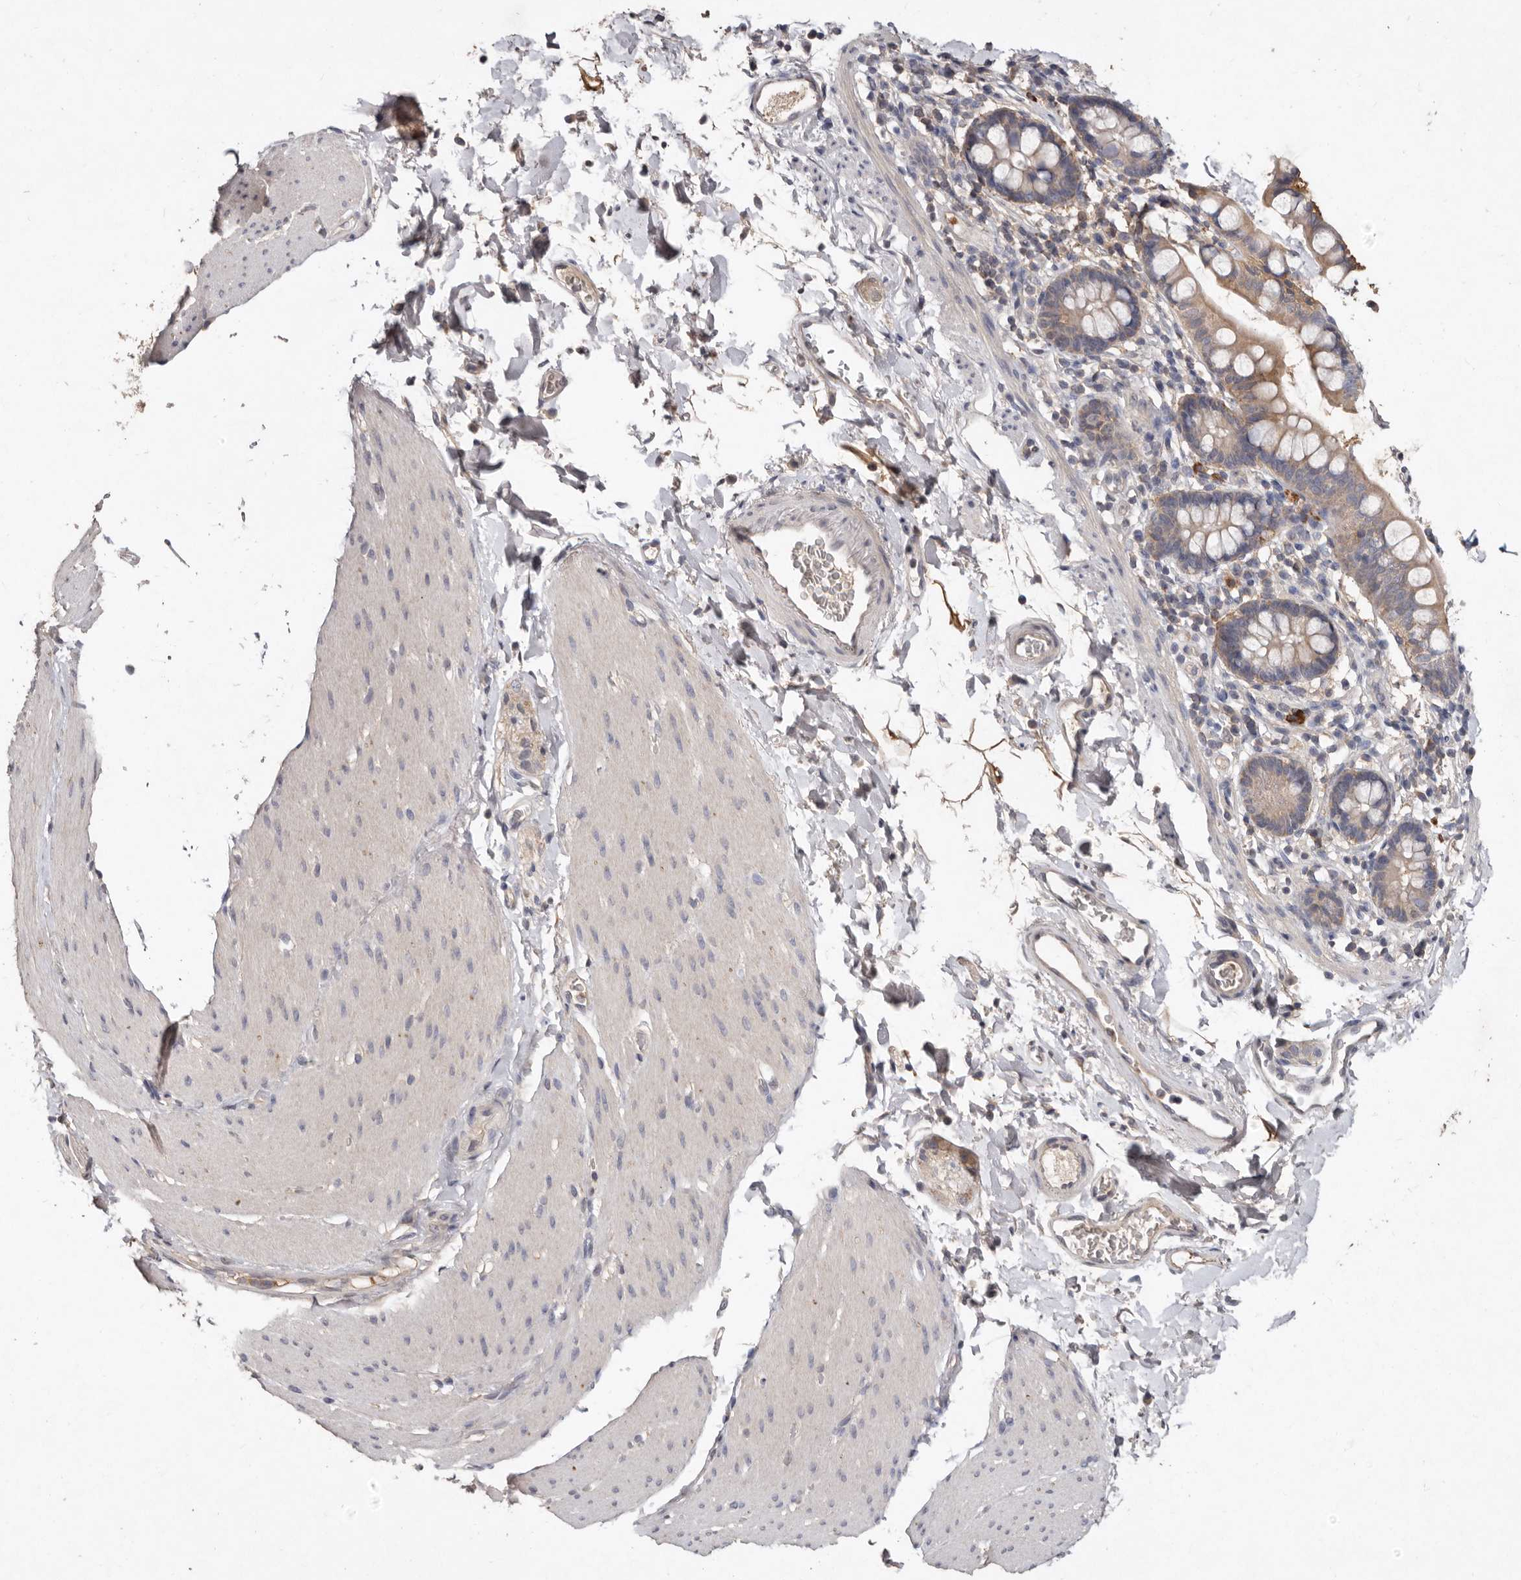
{"staining": {"intensity": "negative", "quantity": "none", "location": "none"}, "tissue": "smooth muscle", "cell_type": "Smooth muscle cells", "image_type": "normal", "snomed": [{"axis": "morphology", "description": "Normal tissue, NOS"}, {"axis": "topography", "description": "Smooth muscle"}, {"axis": "topography", "description": "Small intestine"}], "caption": "Immunohistochemical staining of unremarkable smooth muscle exhibits no significant expression in smooth muscle cells.", "gene": "EDEM1", "patient": {"sex": "female", "age": 84}}